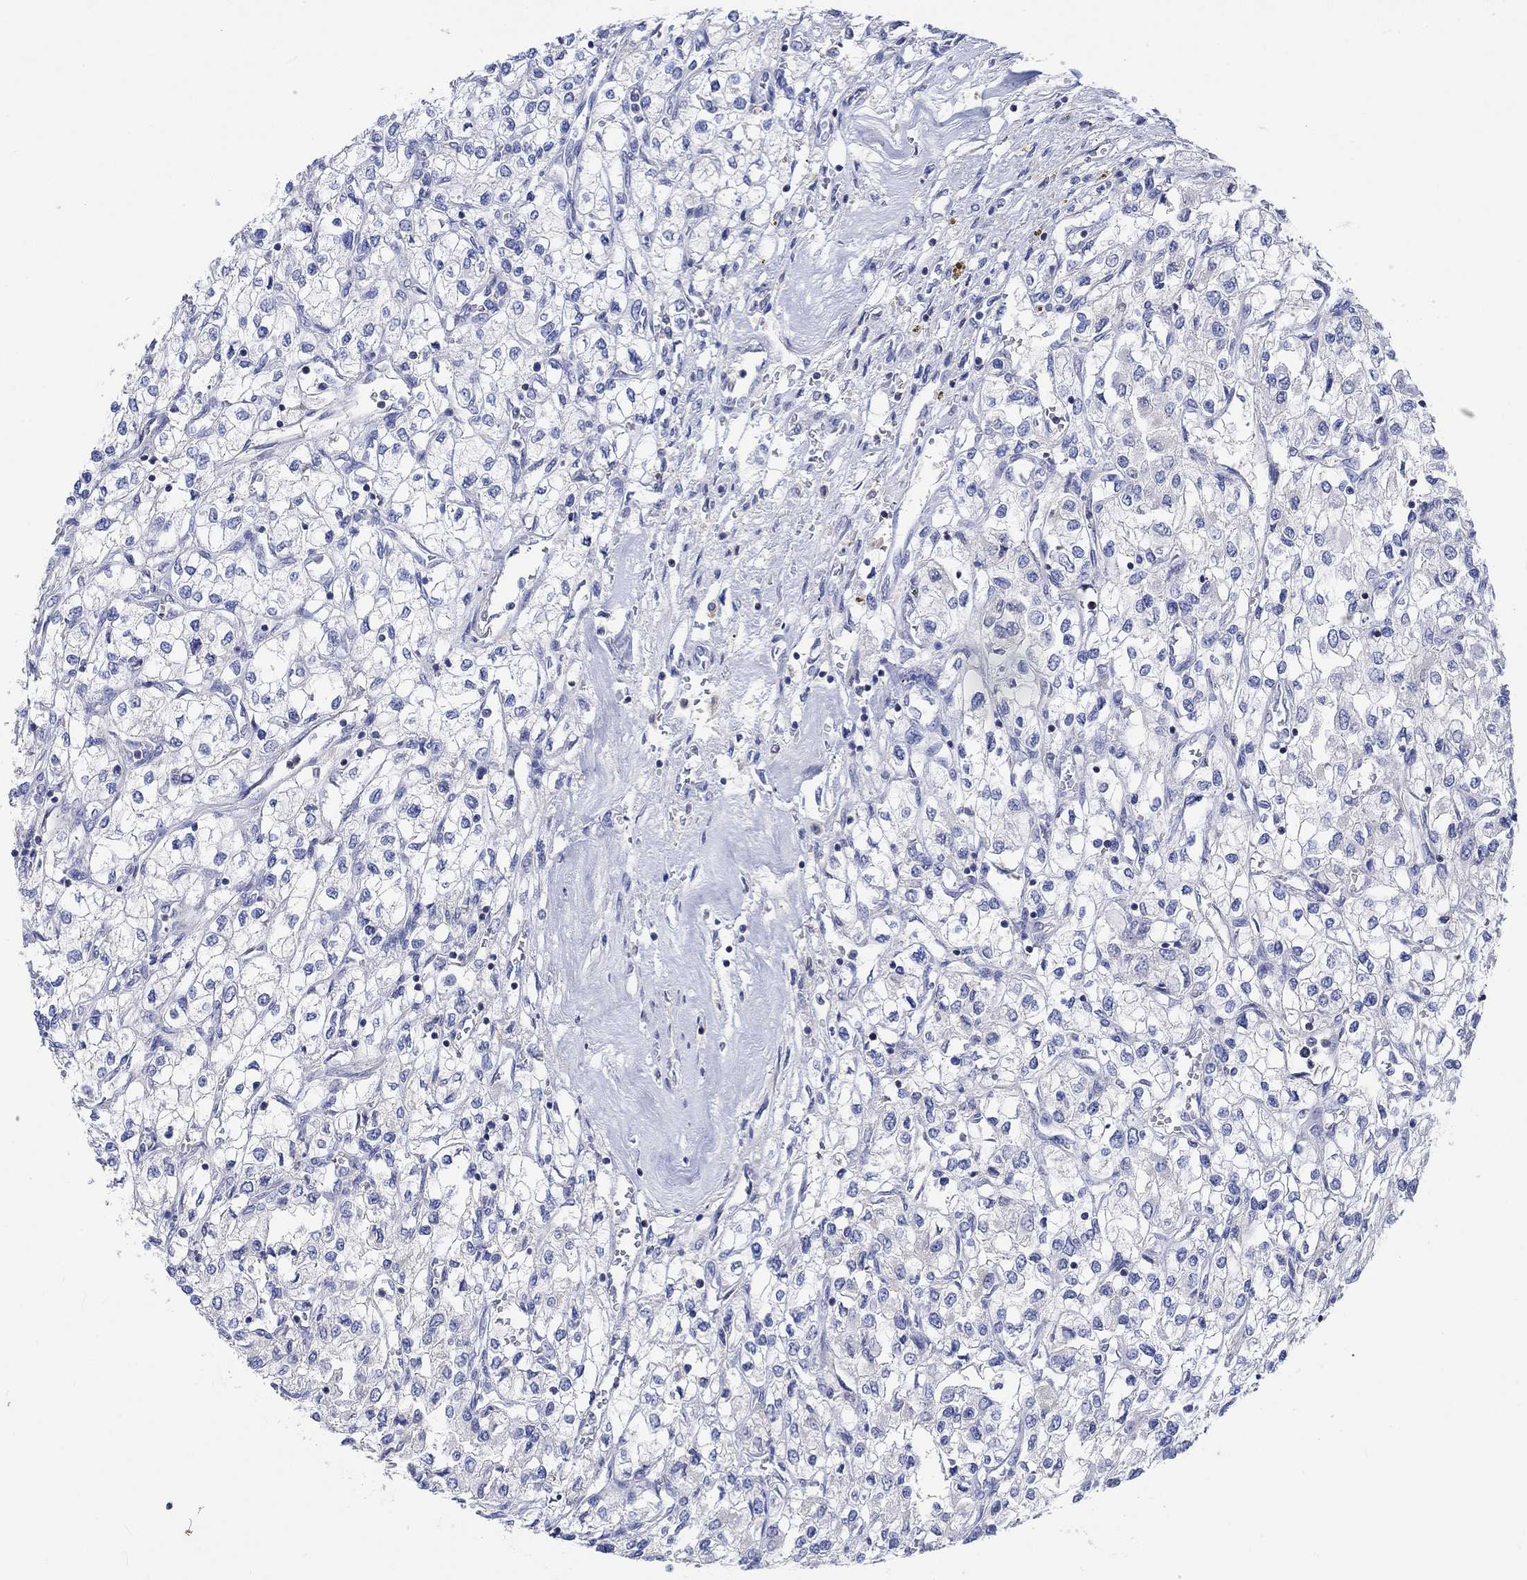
{"staining": {"intensity": "negative", "quantity": "none", "location": "none"}, "tissue": "renal cancer", "cell_type": "Tumor cells", "image_type": "cancer", "snomed": [{"axis": "morphology", "description": "Adenocarcinoma, NOS"}, {"axis": "topography", "description": "Kidney"}], "caption": "Image shows no significant protein expression in tumor cells of renal adenocarcinoma.", "gene": "GCM1", "patient": {"sex": "male", "age": 80}}